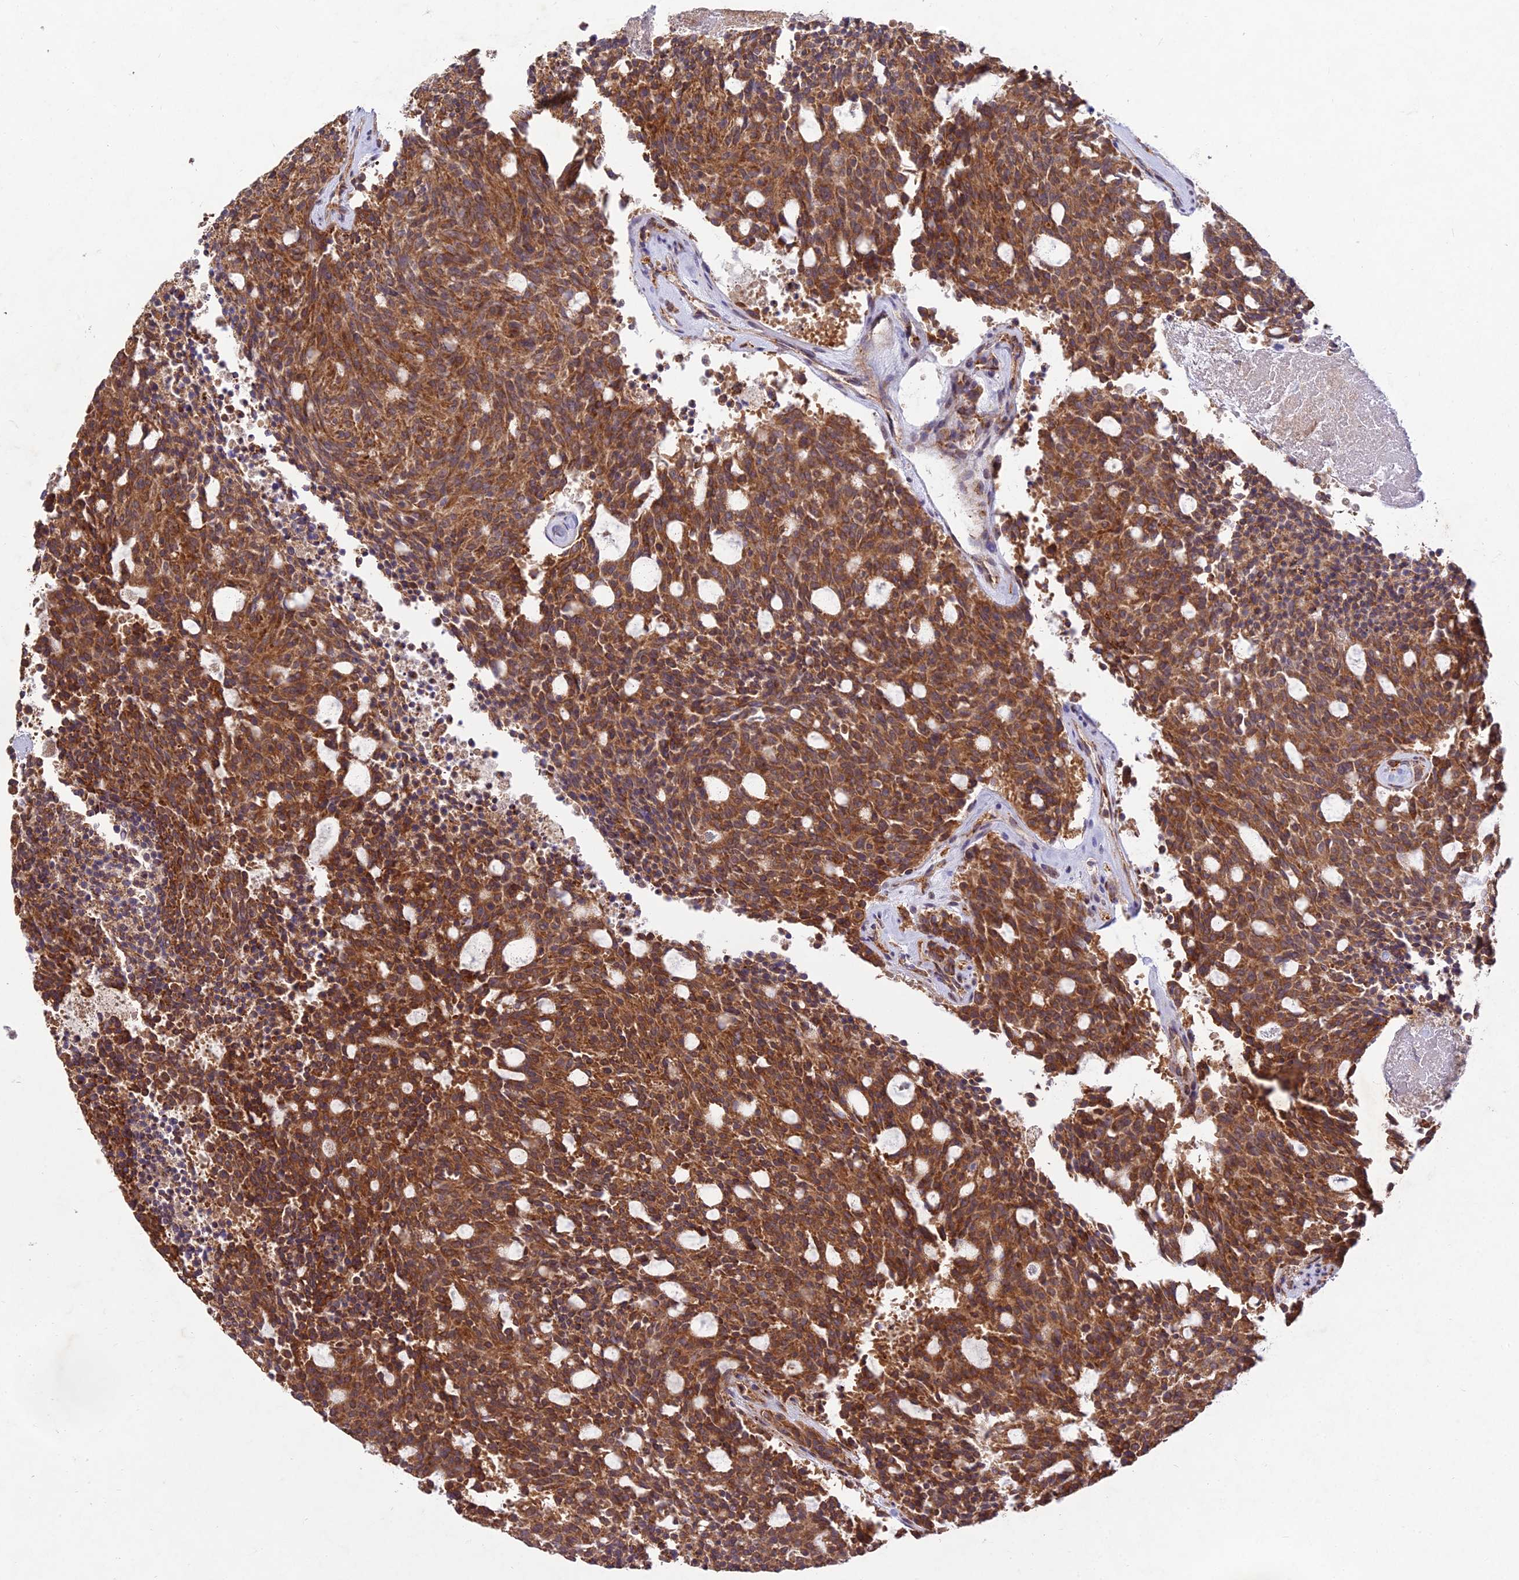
{"staining": {"intensity": "moderate", "quantity": ">75%", "location": "cytoplasmic/membranous"}, "tissue": "carcinoid", "cell_type": "Tumor cells", "image_type": "cancer", "snomed": [{"axis": "morphology", "description": "Carcinoid, malignant, NOS"}, {"axis": "topography", "description": "Pancreas"}], "caption": "Malignant carcinoid stained for a protein (brown) reveals moderate cytoplasmic/membranous positive positivity in approximately >75% of tumor cells.", "gene": "NXNL2", "patient": {"sex": "female", "age": 54}}